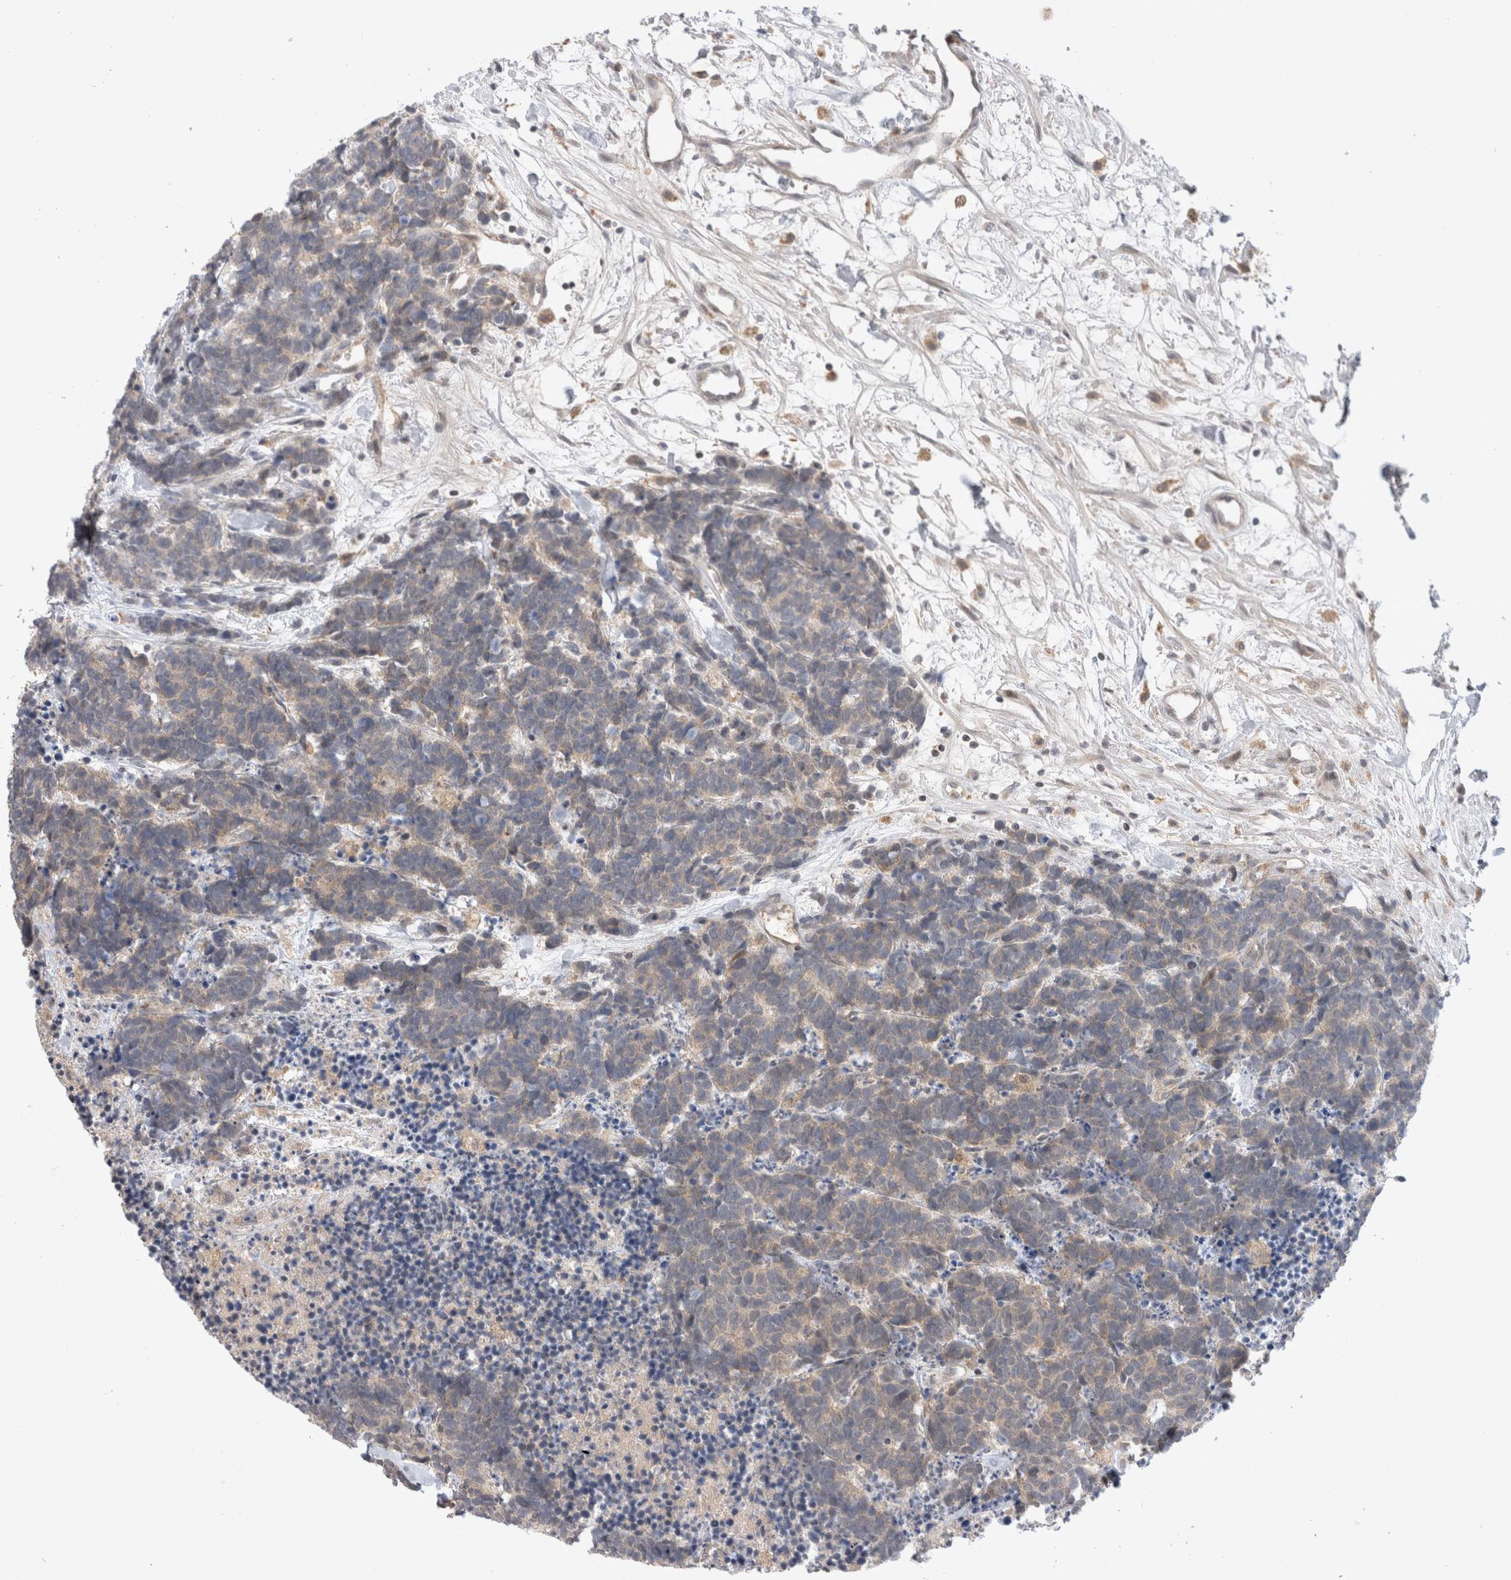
{"staining": {"intensity": "weak", "quantity": "<25%", "location": "cytoplasmic/membranous"}, "tissue": "carcinoid", "cell_type": "Tumor cells", "image_type": "cancer", "snomed": [{"axis": "morphology", "description": "Carcinoma, NOS"}, {"axis": "morphology", "description": "Carcinoid, malignant, NOS"}, {"axis": "topography", "description": "Urinary bladder"}], "caption": "This is a micrograph of immunohistochemistry (IHC) staining of carcinoid (malignant), which shows no expression in tumor cells. The staining is performed using DAB (3,3'-diaminobenzidine) brown chromogen with nuclei counter-stained in using hematoxylin.", "gene": "PLEKHM1", "patient": {"sex": "male", "age": 57}}